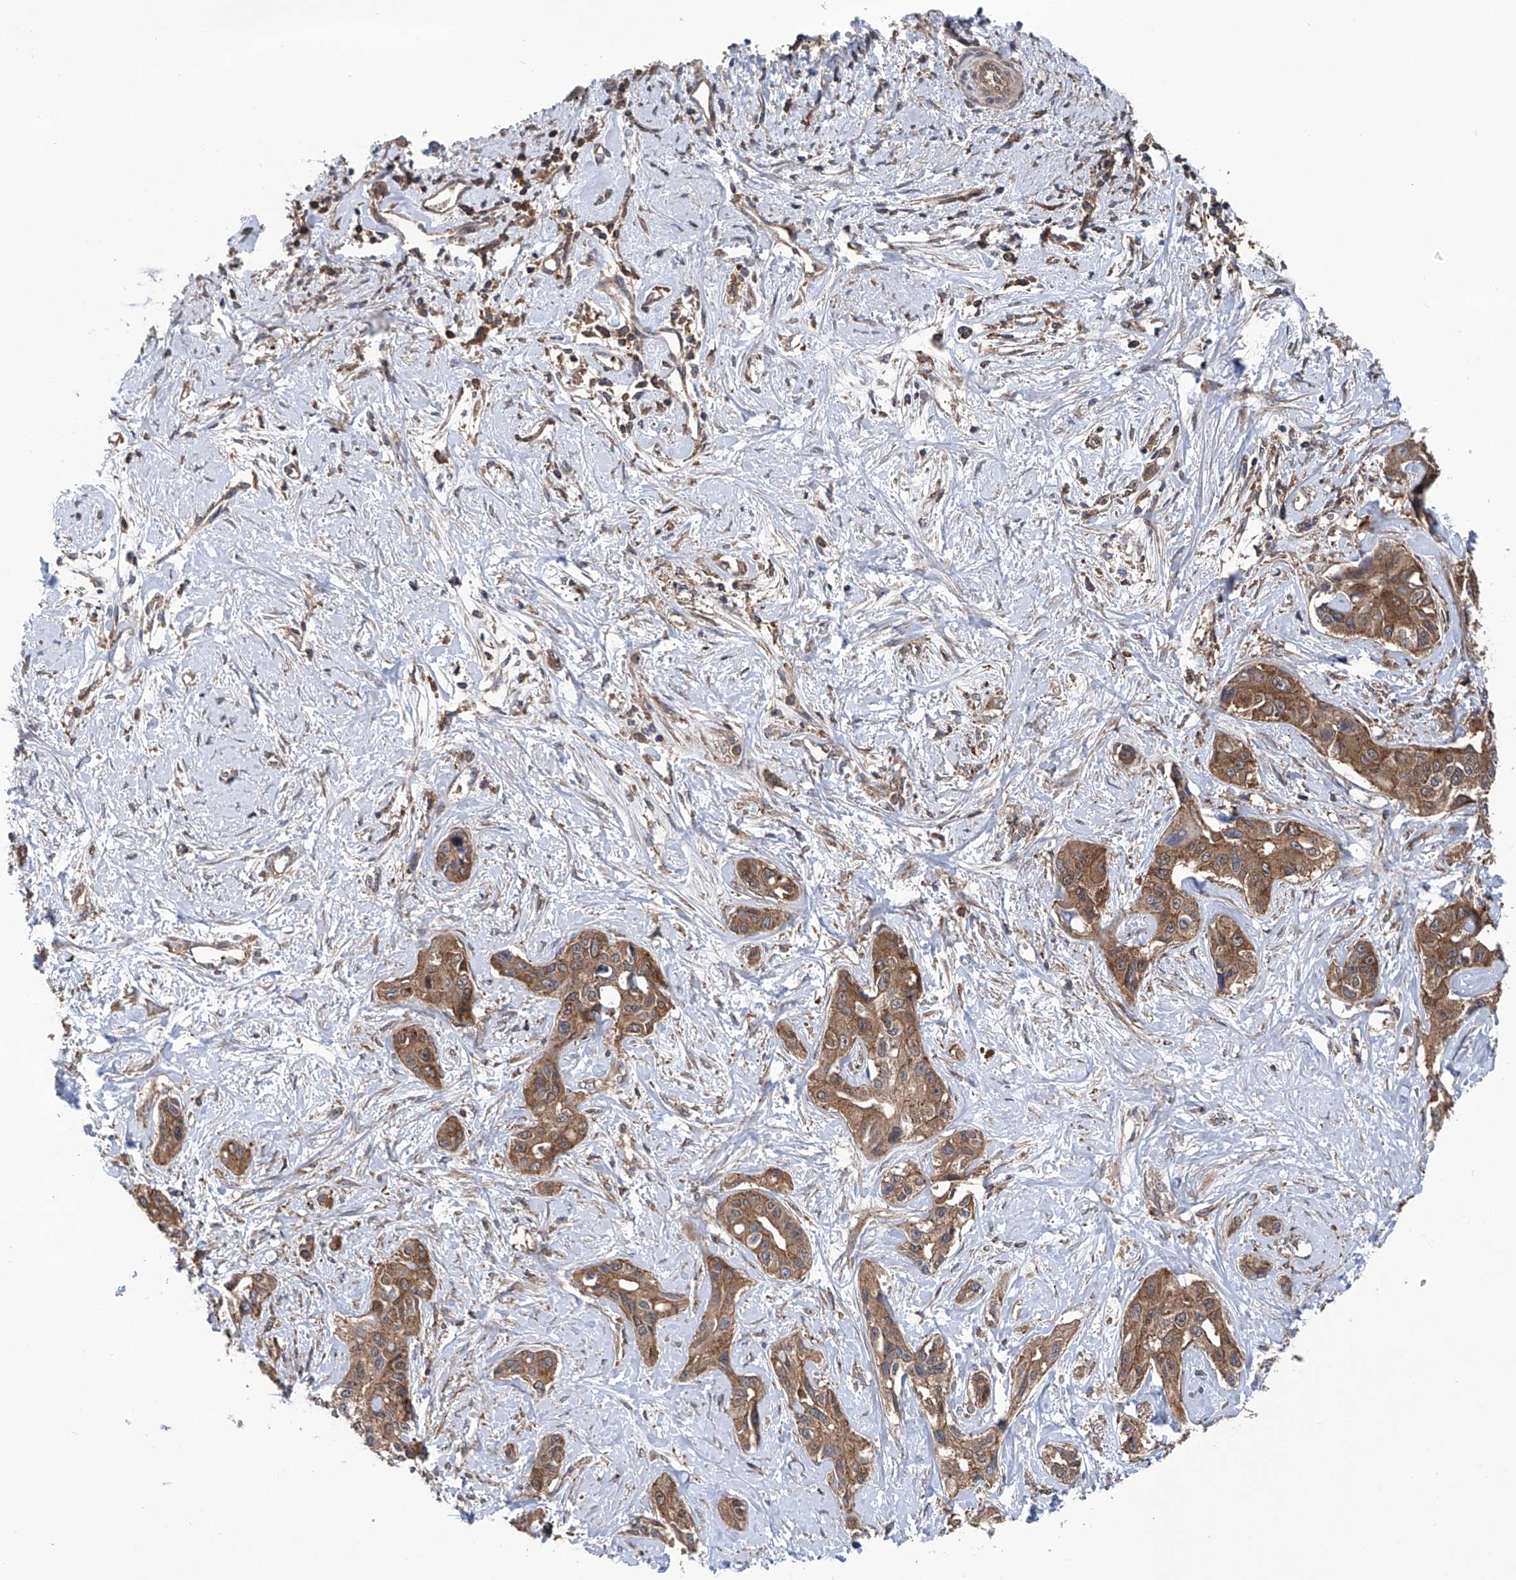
{"staining": {"intensity": "moderate", "quantity": ">75%", "location": "cytoplasmic/membranous"}, "tissue": "liver cancer", "cell_type": "Tumor cells", "image_type": "cancer", "snomed": [{"axis": "morphology", "description": "Cholangiocarcinoma"}, {"axis": "topography", "description": "Liver"}], "caption": "IHC of cholangiocarcinoma (liver) reveals medium levels of moderate cytoplasmic/membranous positivity in about >75% of tumor cells.", "gene": "SMAP1", "patient": {"sex": "male", "age": 59}}